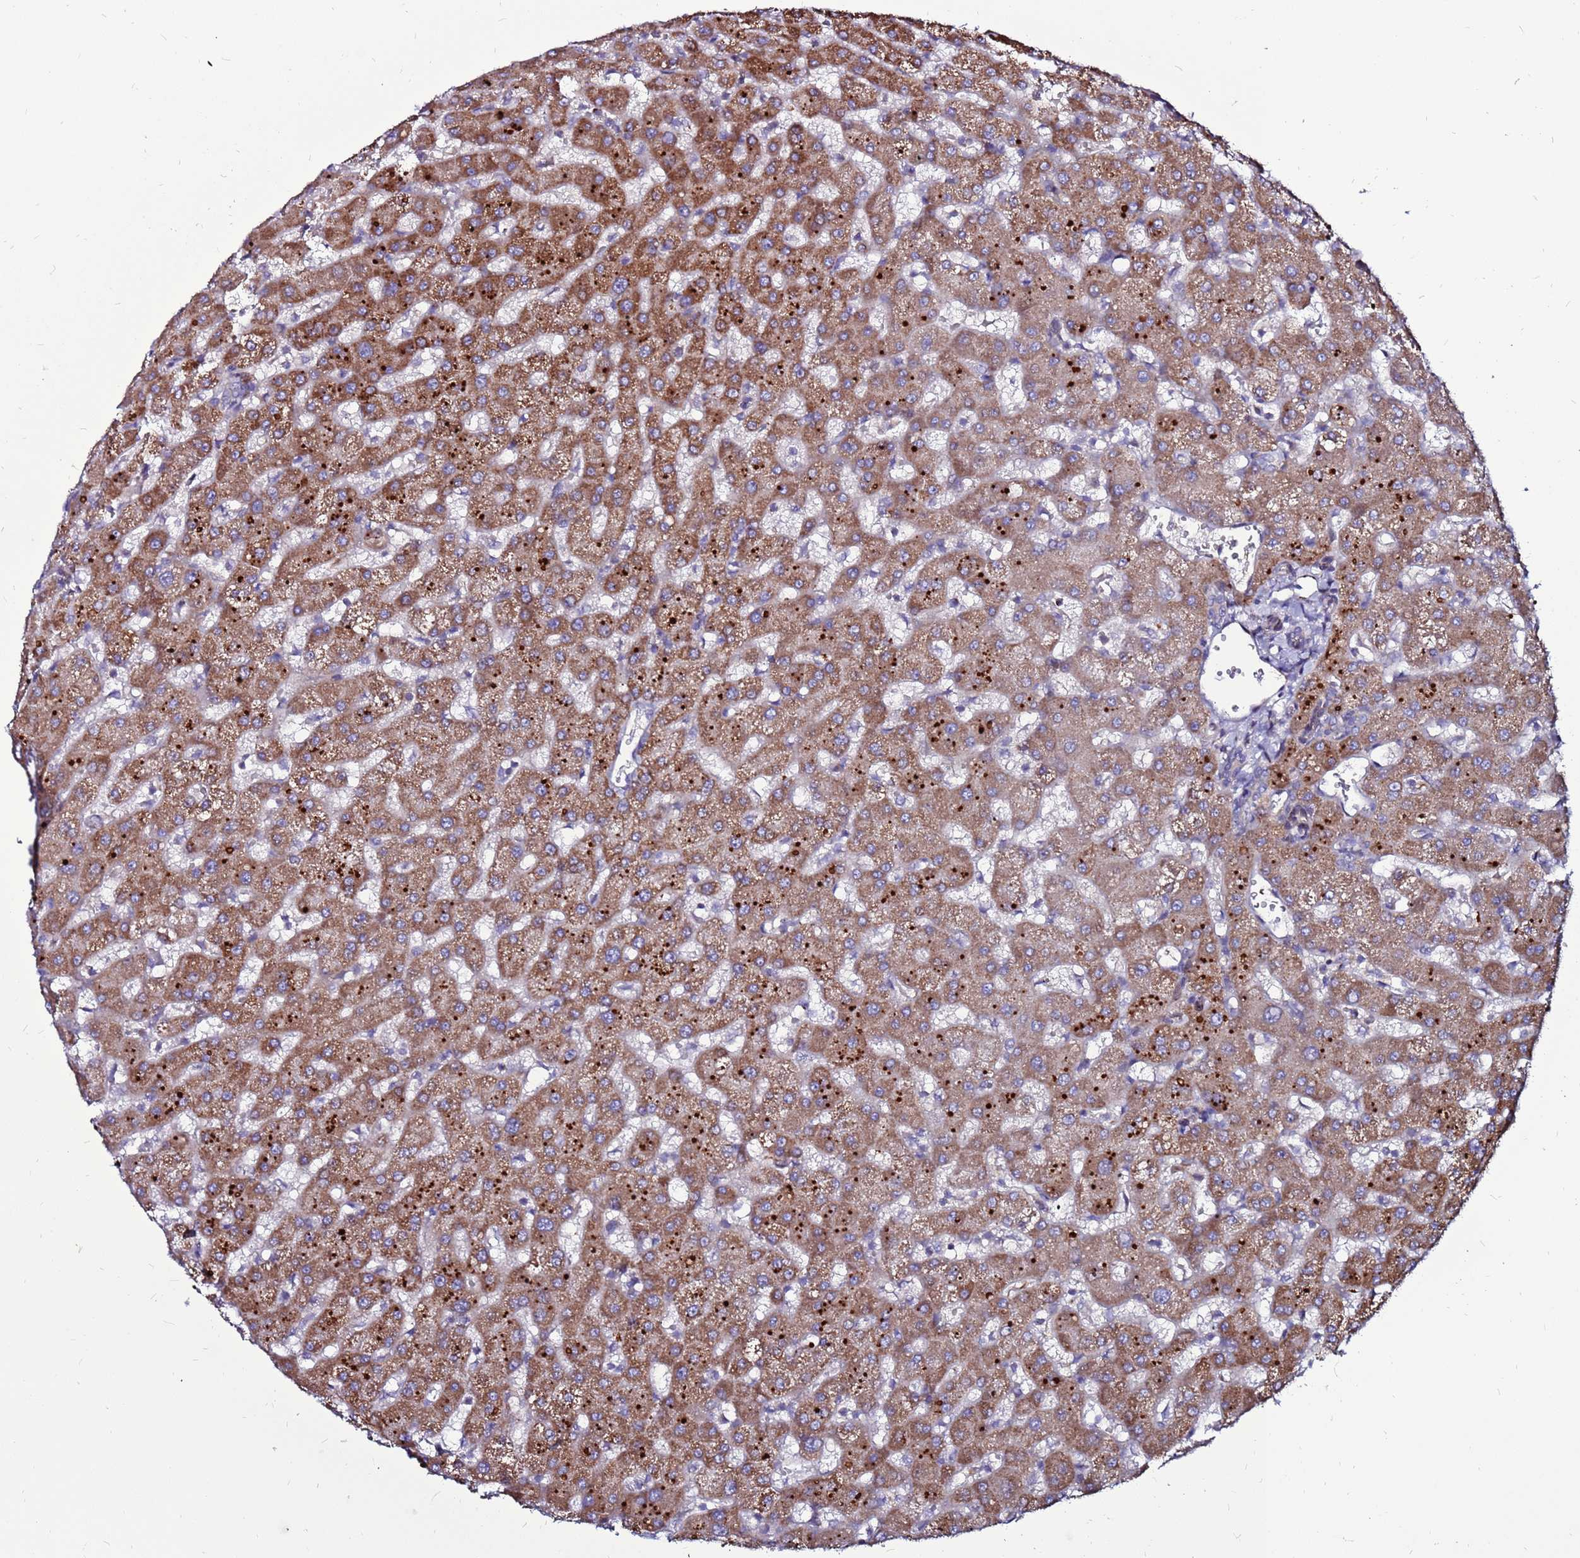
{"staining": {"intensity": "weak", "quantity": "25%-75%", "location": "cytoplasmic/membranous"}, "tissue": "liver", "cell_type": "Cholangiocytes", "image_type": "normal", "snomed": [{"axis": "morphology", "description": "Normal tissue, NOS"}, {"axis": "topography", "description": "Liver"}], "caption": "High-power microscopy captured an IHC image of benign liver, revealing weak cytoplasmic/membranous expression in about 25%-75% of cholangiocytes. (Brightfield microscopy of DAB IHC at high magnification).", "gene": "CCDC71", "patient": {"sex": "female", "age": 63}}